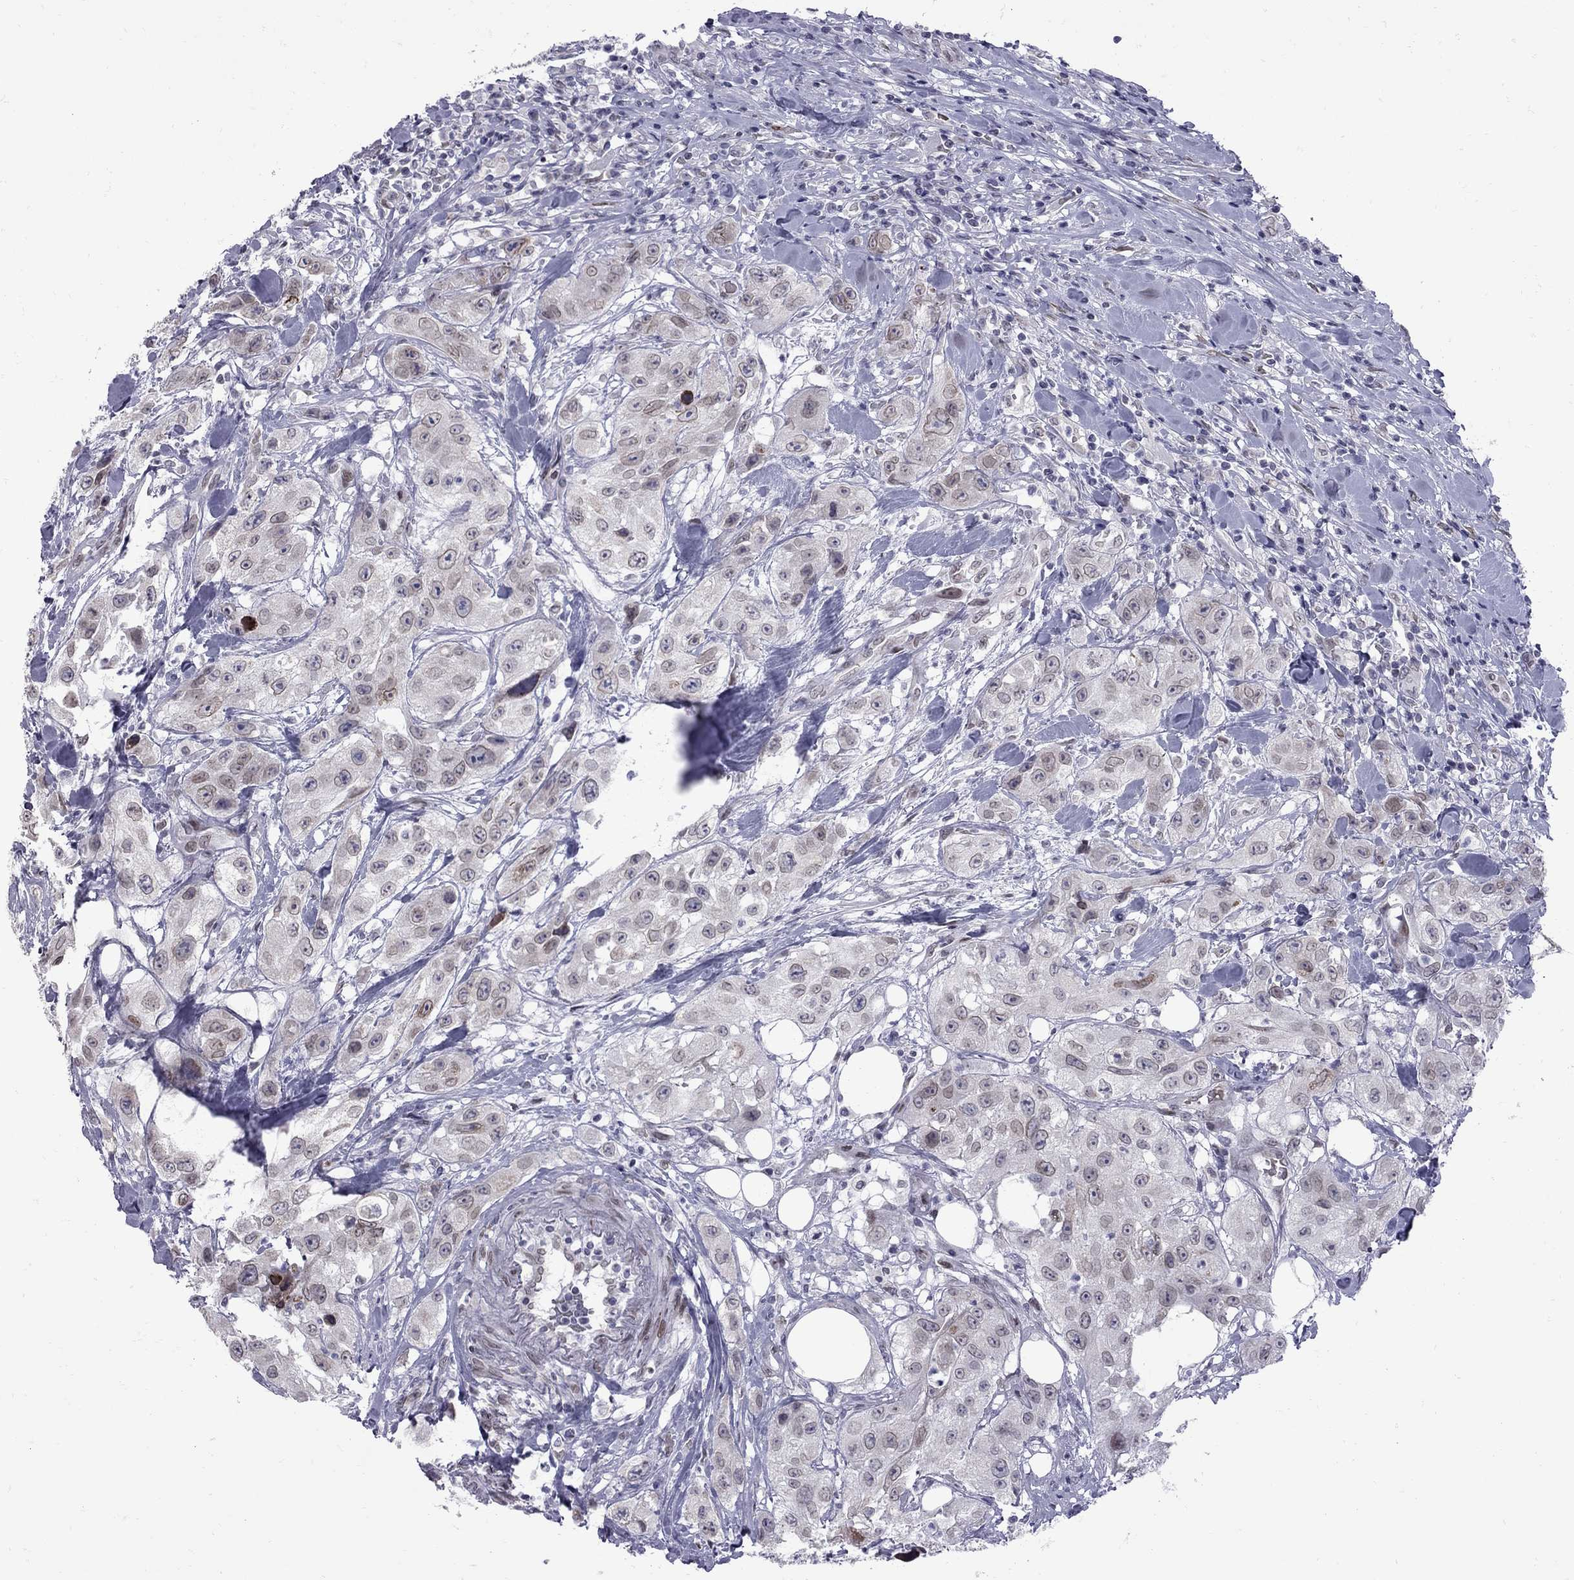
{"staining": {"intensity": "weak", "quantity": "<25%", "location": "nuclear"}, "tissue": "urothelial cancer", "cell_type": "Tumor cells", "image_type": "cancer", "snomed": [{"axis": "morphology", "description": "Urothelial carcinoma, High grade"}, {"axis": "topography", "description": "Urinary bladder"}], "caption": "This is a image of immunohistochemistry (IHC) staining of urothelial cancer, which shows no positivity in tumor cells. (Brightfield microscopy of DAB IHC at high magnification).", "gene": "CLTCL1", "patient": {"sex": "male", "age": 79}}